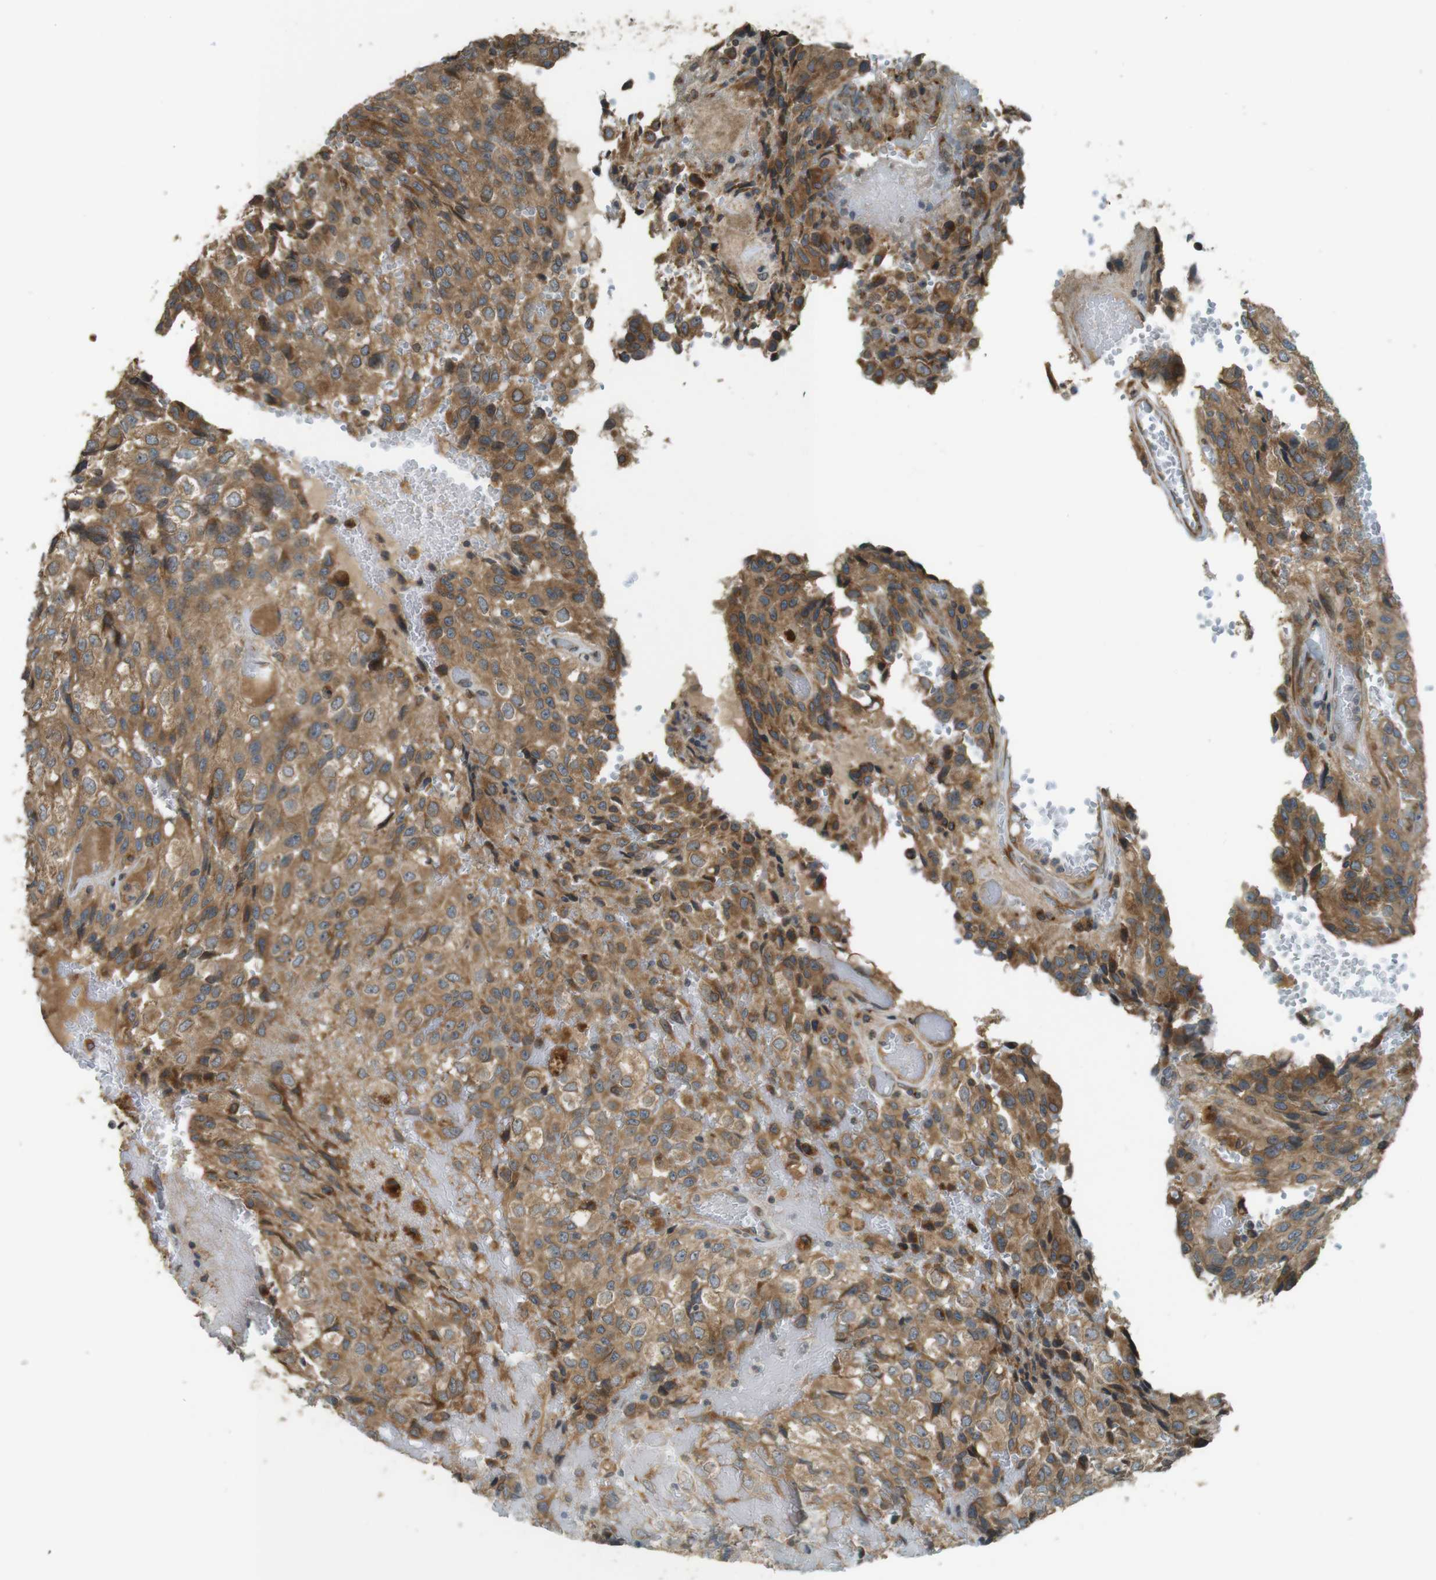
{"staining": {"intensity": "moderate", "quantity": ">75%", "location": "cytoplasmic/membranous"}, "tissue": "glioma", "cell_type": "Tumor cells", "image_type": "cancer", "snomed": [{"axis": "morphology", "description": "Glioma, malignant, High grade"}, {"axis": "topography", "description": "Brain"}], "caption": "Malignant glioma (high-grade) was stained to show a protein in brown. There is medium levels of moderate cytoplasmic/membranous expression in approximately >75% of tumor cells. (DAB = brown stain, brightfield microscopy at high magnification).", "gene": "TMED4", "patient": {"sex": "male", "age": 32}}